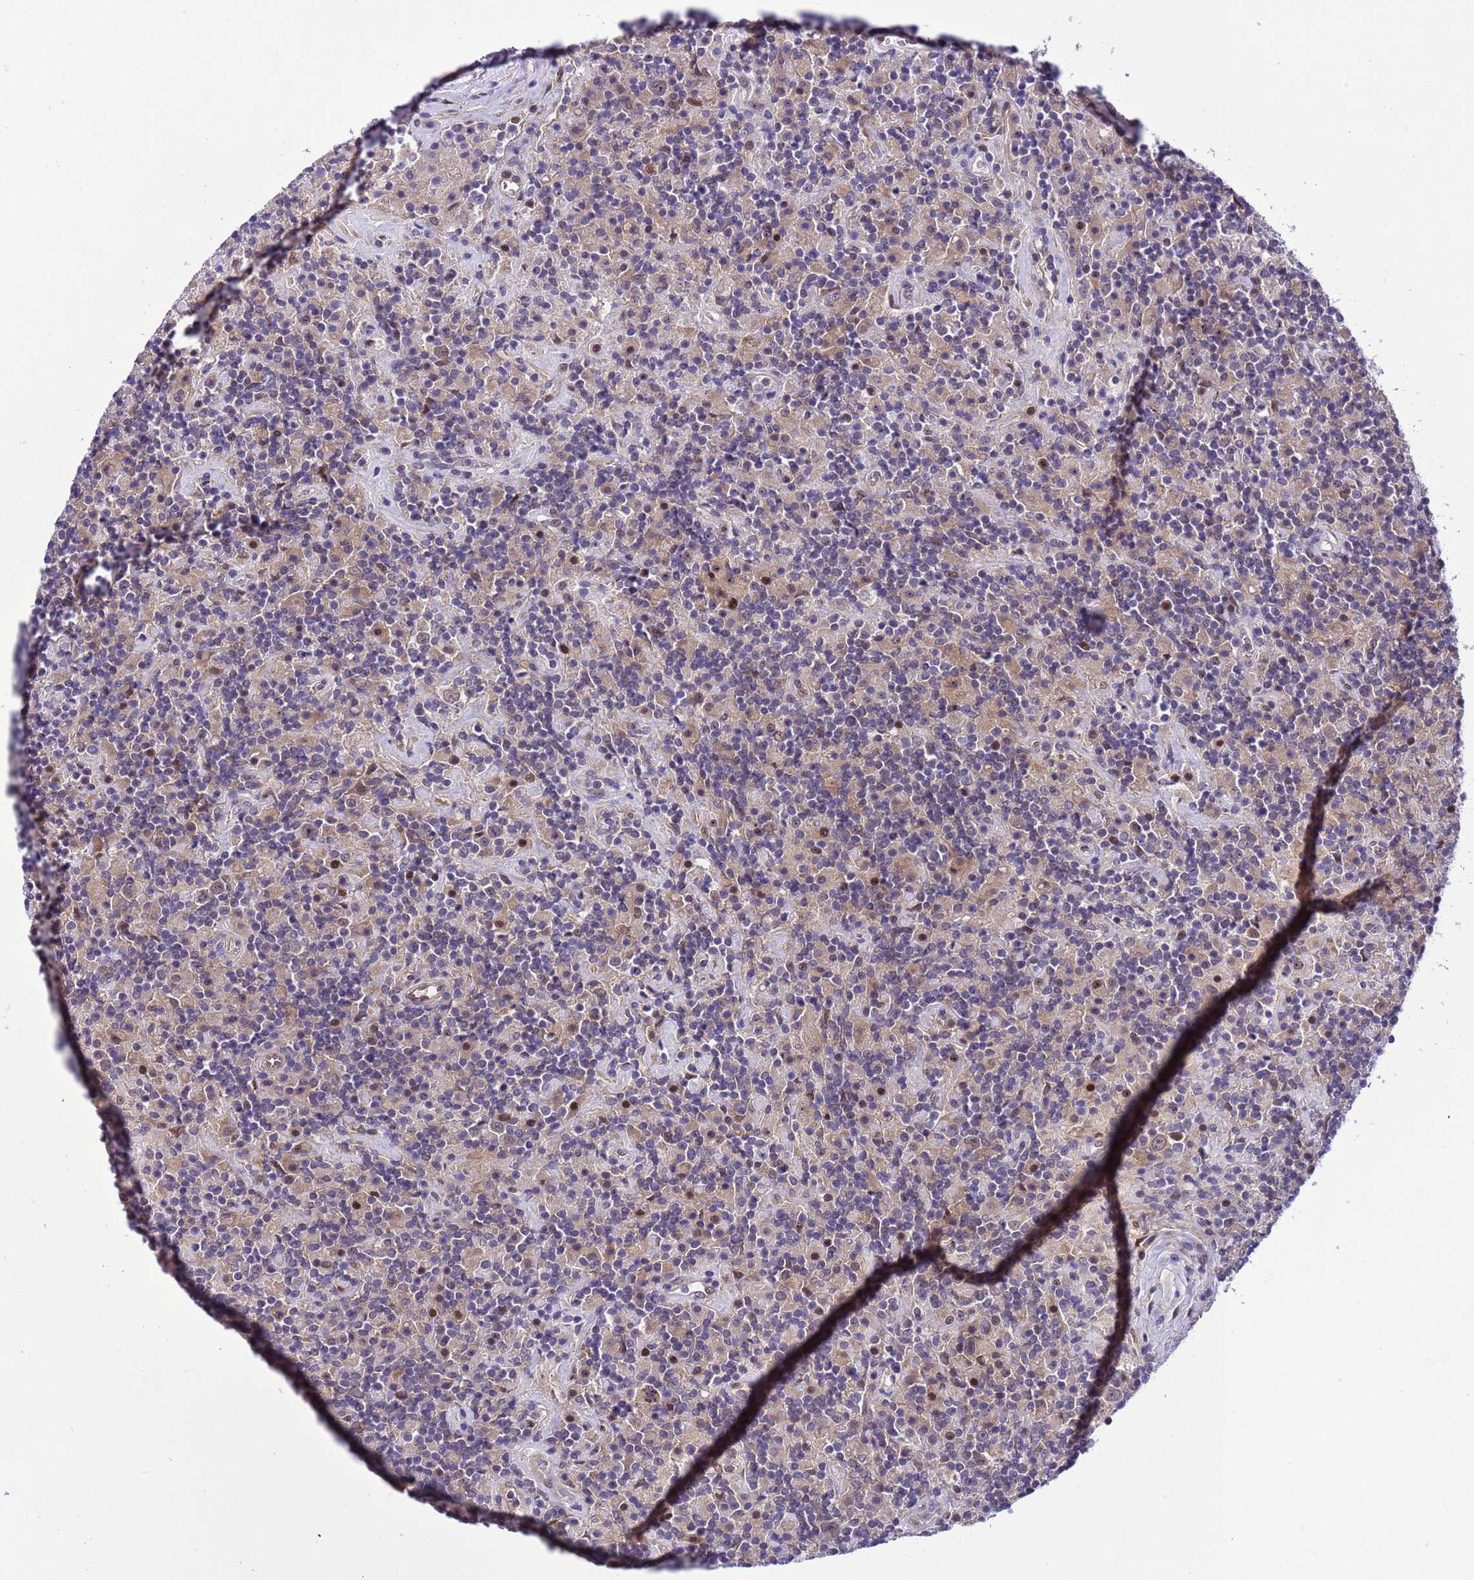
{"staining": {"intensity": "weak", "quantity": "25%-75%", "location": "cytoplasmic/membranous,nuclear"}, "tissue": "lymphoma", "cell_type": "Tumor cells", "image_type": "cancer", "snomed": [{"axis": "morphology", "description": "Hodgkin's disease, NOS"}, {"axis": "topography", "description": "Lymph node"}], "caption": "Hodgkin's disease stained for a protein exhibits weak cytoplasmic/membranous and nuclear positivity in tumor cells.", "gene": "RASD1", "patient": {"sex": "male", "age": 70}}